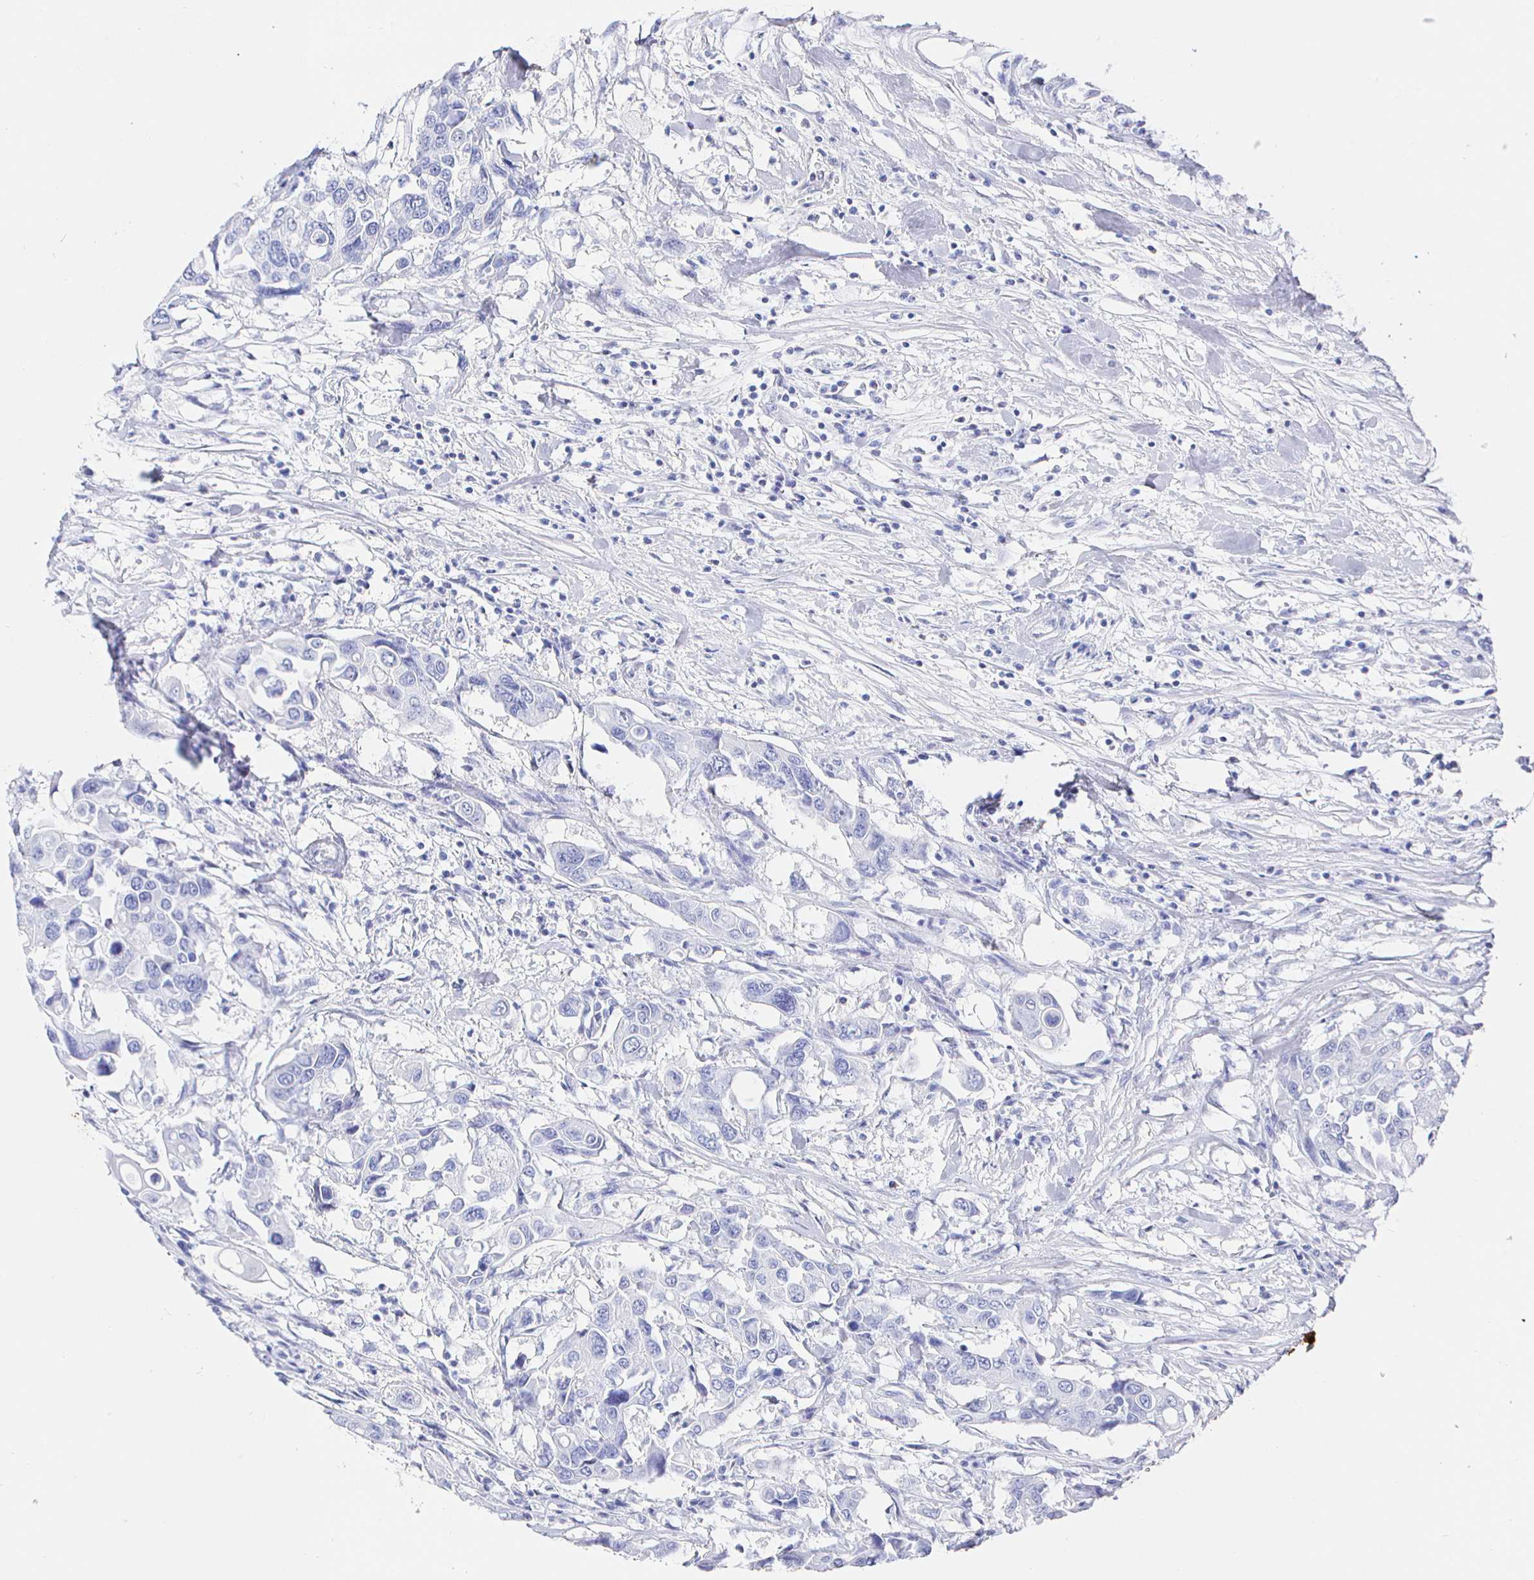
{"staining": {"intensity": "negative", "quantity": "none", "location": "none"}, "tissue": "colorectal cancer", "cell_type": "Tumor cells", "image_type": "cancer", "snomed": [{"axis": "morphology", "description": "Adenocarcinoma, NOS"}, {"axis": "topography", "description": "Colon"}], "caption": "Immunohistochemical staining of human colorectal cancer displays no significant positivity in tumor cells.", "gene": "CLCA1", "patient": {"sex": "male", "age": 77}}